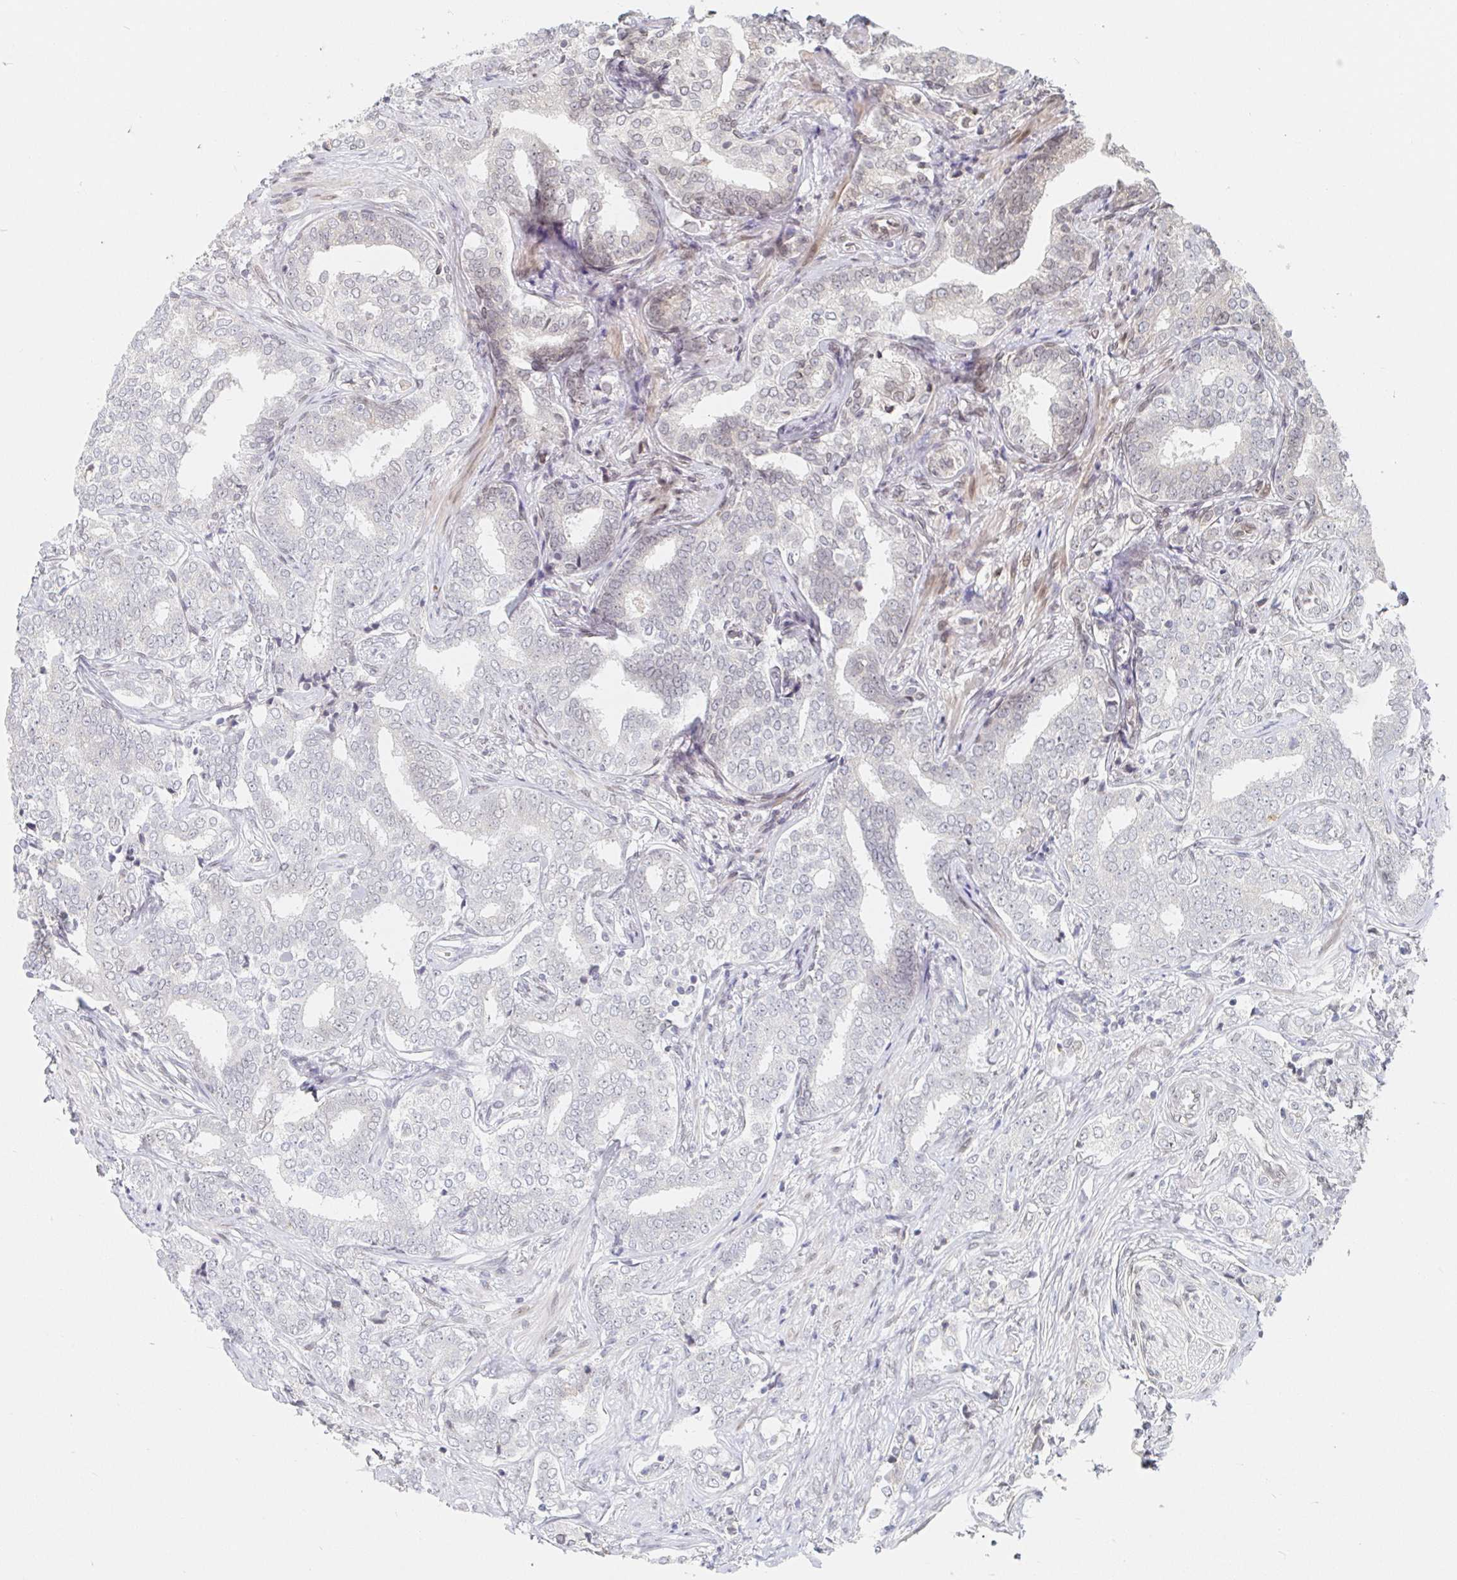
{"staining": {"intensity": "negative", "quantity": "none", "location": "none"}, "tissue": "prostate cancer", "cell_type": "Tumor cells", "image_type": "cancer", "snomed": [{"axis": "morphology", "description": "Adenocarcinoma, High grade"}, {"axis": "topography", "description": "Prostate"}], "caption": "A photomicrograph of prostate adenocarcinoma (high-grade) stained for a protein reveals no brown staining in tumor cells.", "gene": "CHD2", "patient": {"sex": "male", "age": 72}}